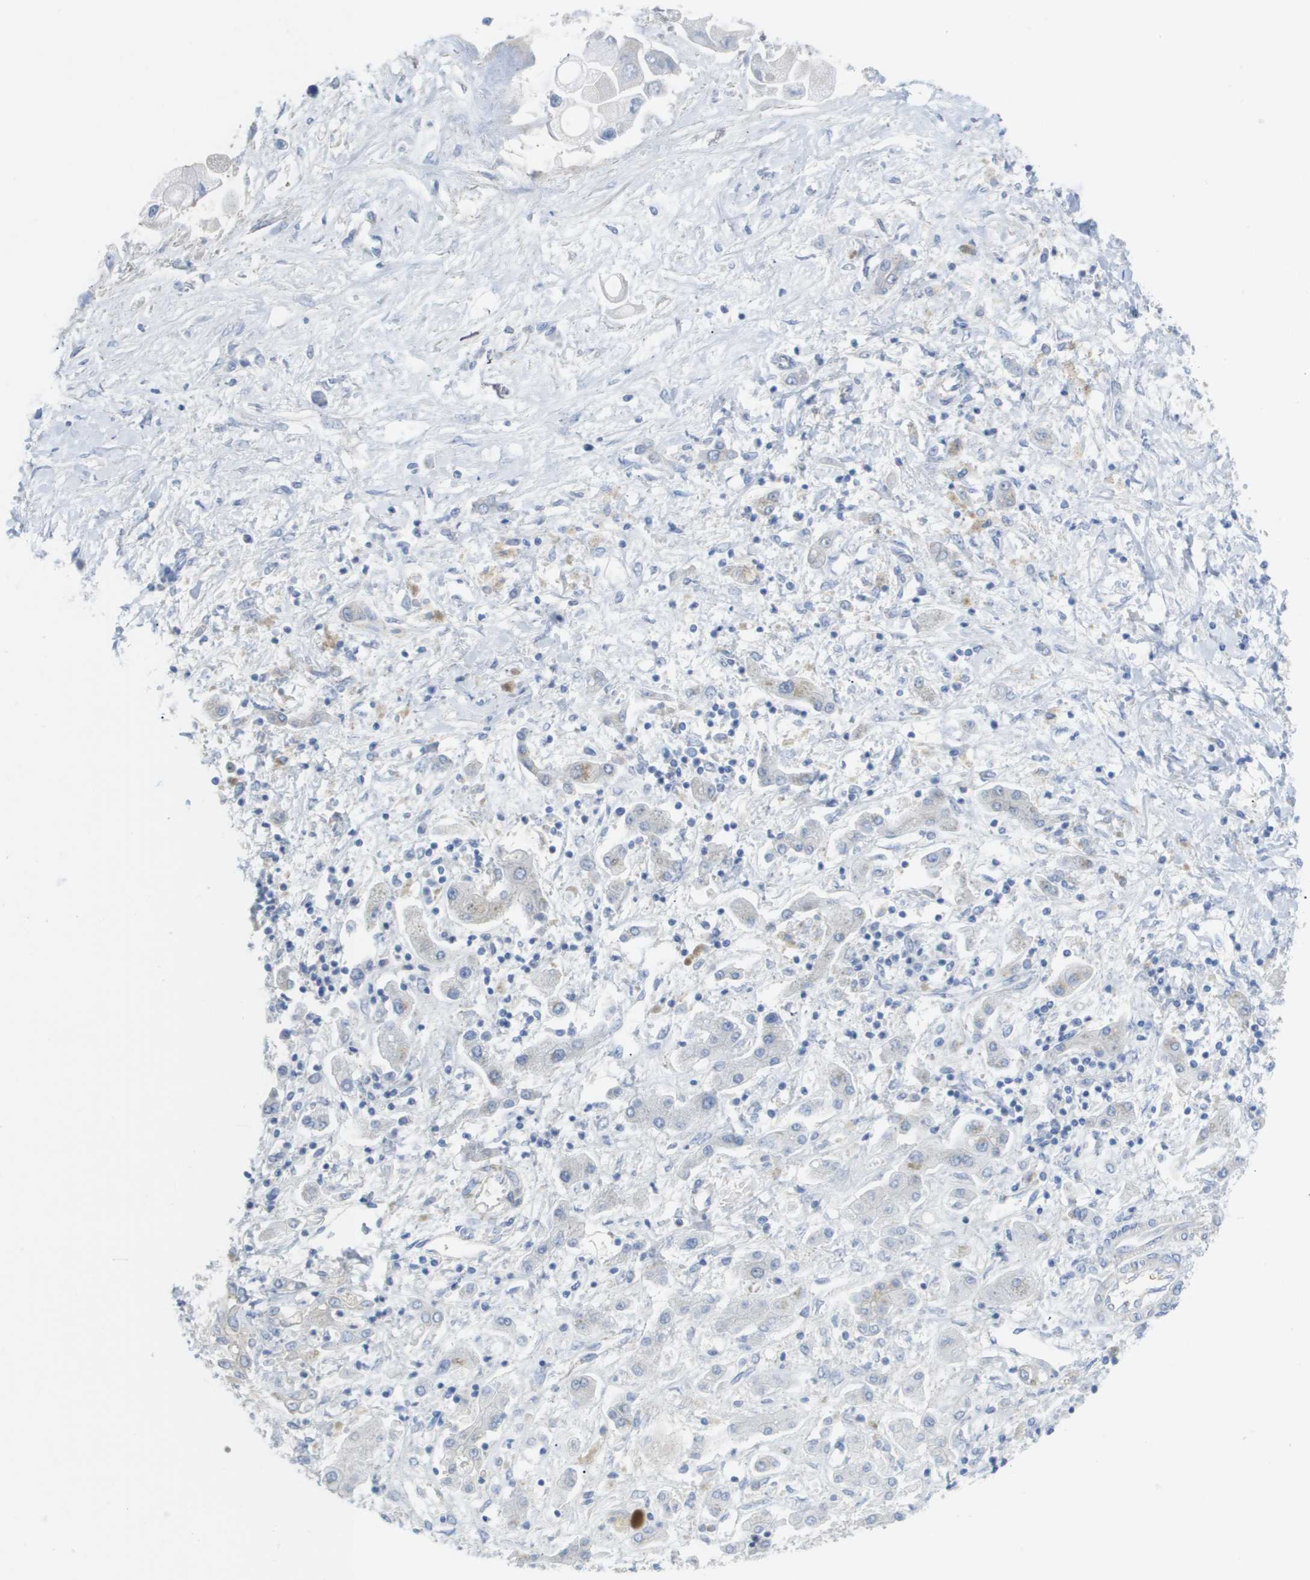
{"staining": {"intensity": "negative", "quantity": "none", "location": "none"}, "tissue": "liver cancer", "cell_type": "Tumor cells", "image_type": "cancer", "snomed": [{"axis": "morphology", "description": "Cholangiocarcinoma"}, {"axis": "topography", "description": "Liver"}], "caption": "Immunohistochemistry of cholangiocarcinoma (liver) shows no staining in tumor cells.", "gene": "MYL3", "patient": {"sex": "male", "age": 50}}